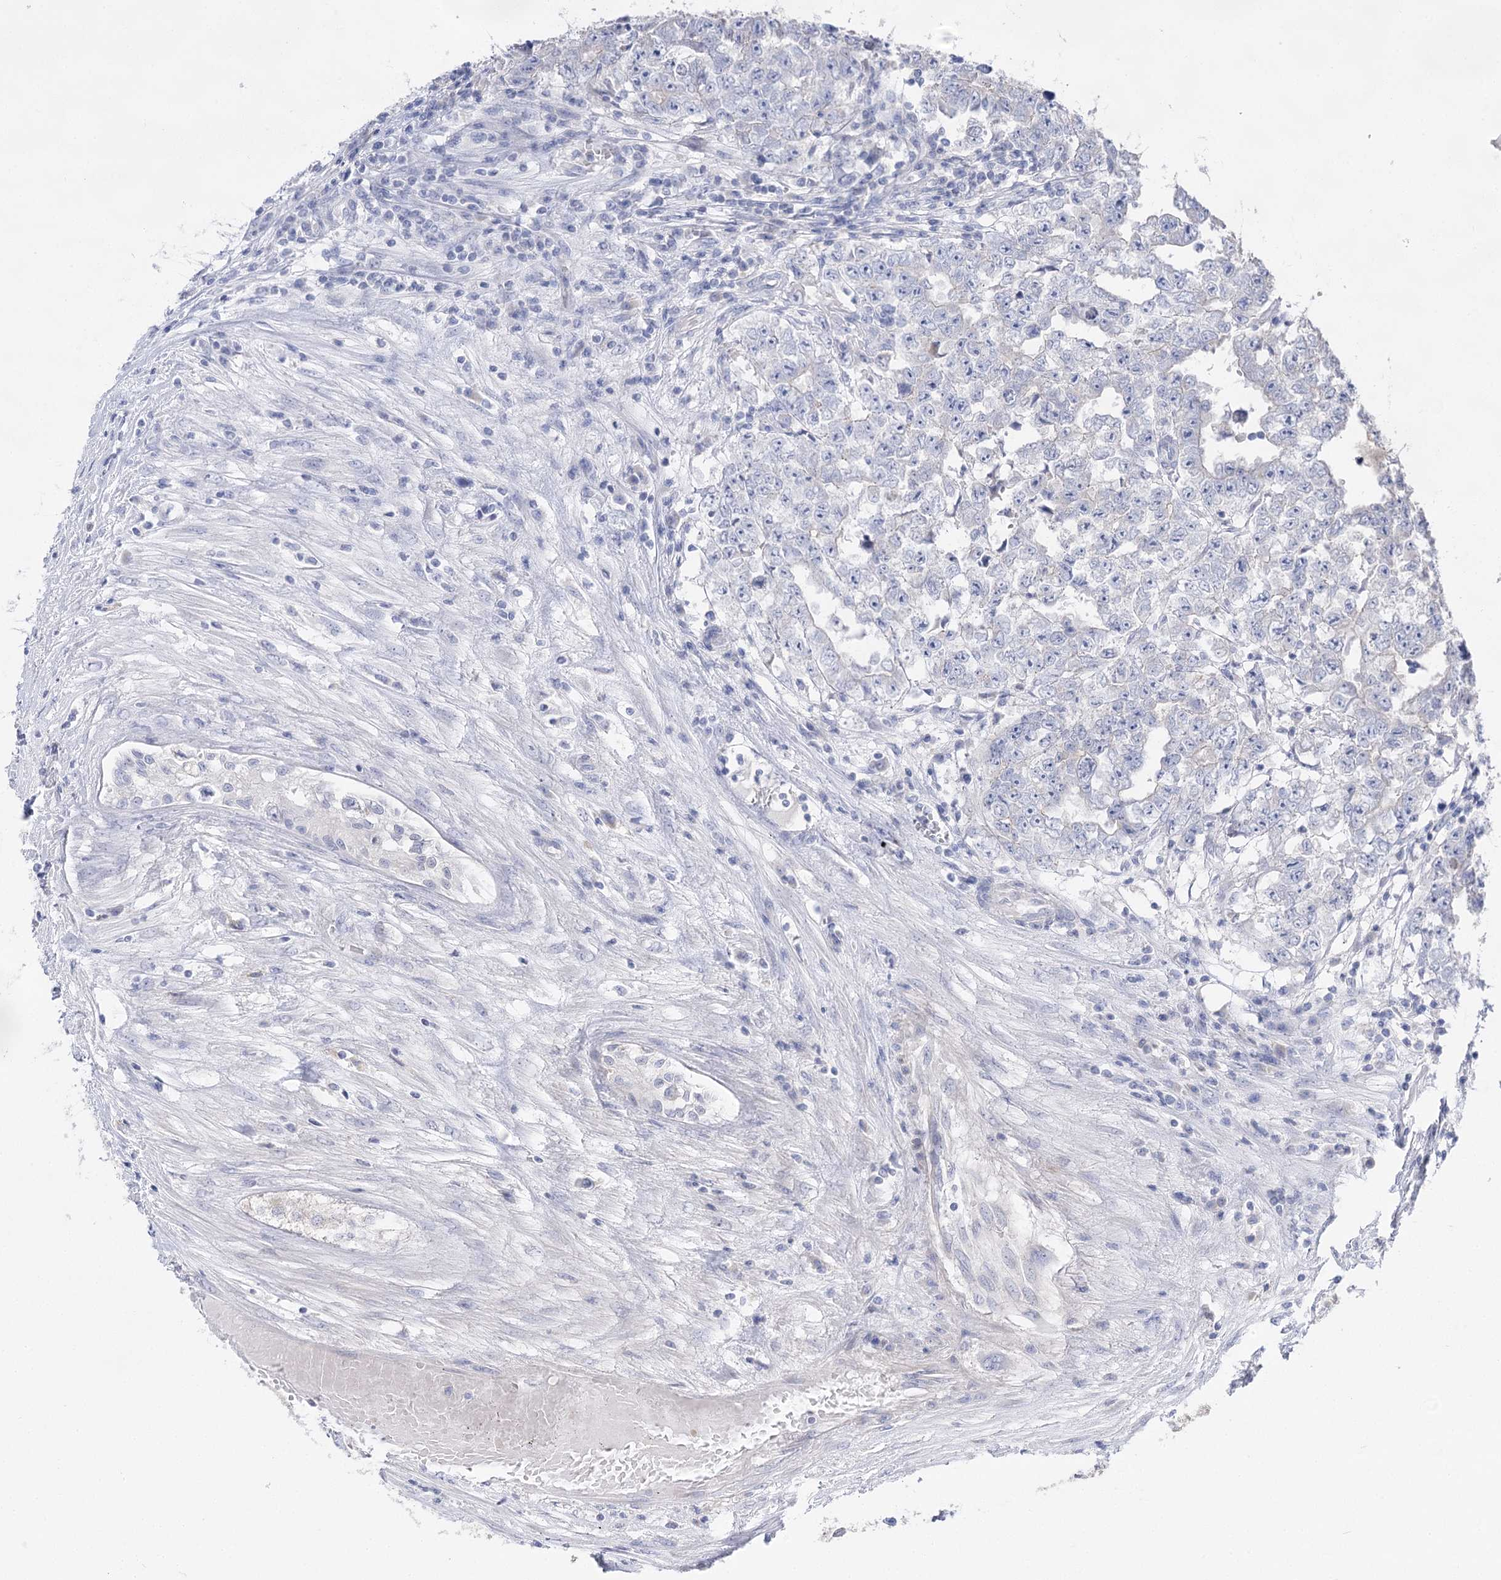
{"staining": {"intensity": "negative", "quantity": "none", "location": "none"}, "tissue": "testis cancer", "cell_type": "Tumor cells", "image_type": "cancer", "snomed": [{"axis": "morphology", "description": "Carcinoma, Embryonal, NOS"}, {"axis": "topography", "description": "Testis"}], "caption": "The immunohistochemistry micrograph has no significant staining in tumor cells of testis cancer tissue.", "gene": "NRAP", "patient": {"sex": "male", "age": 25}}